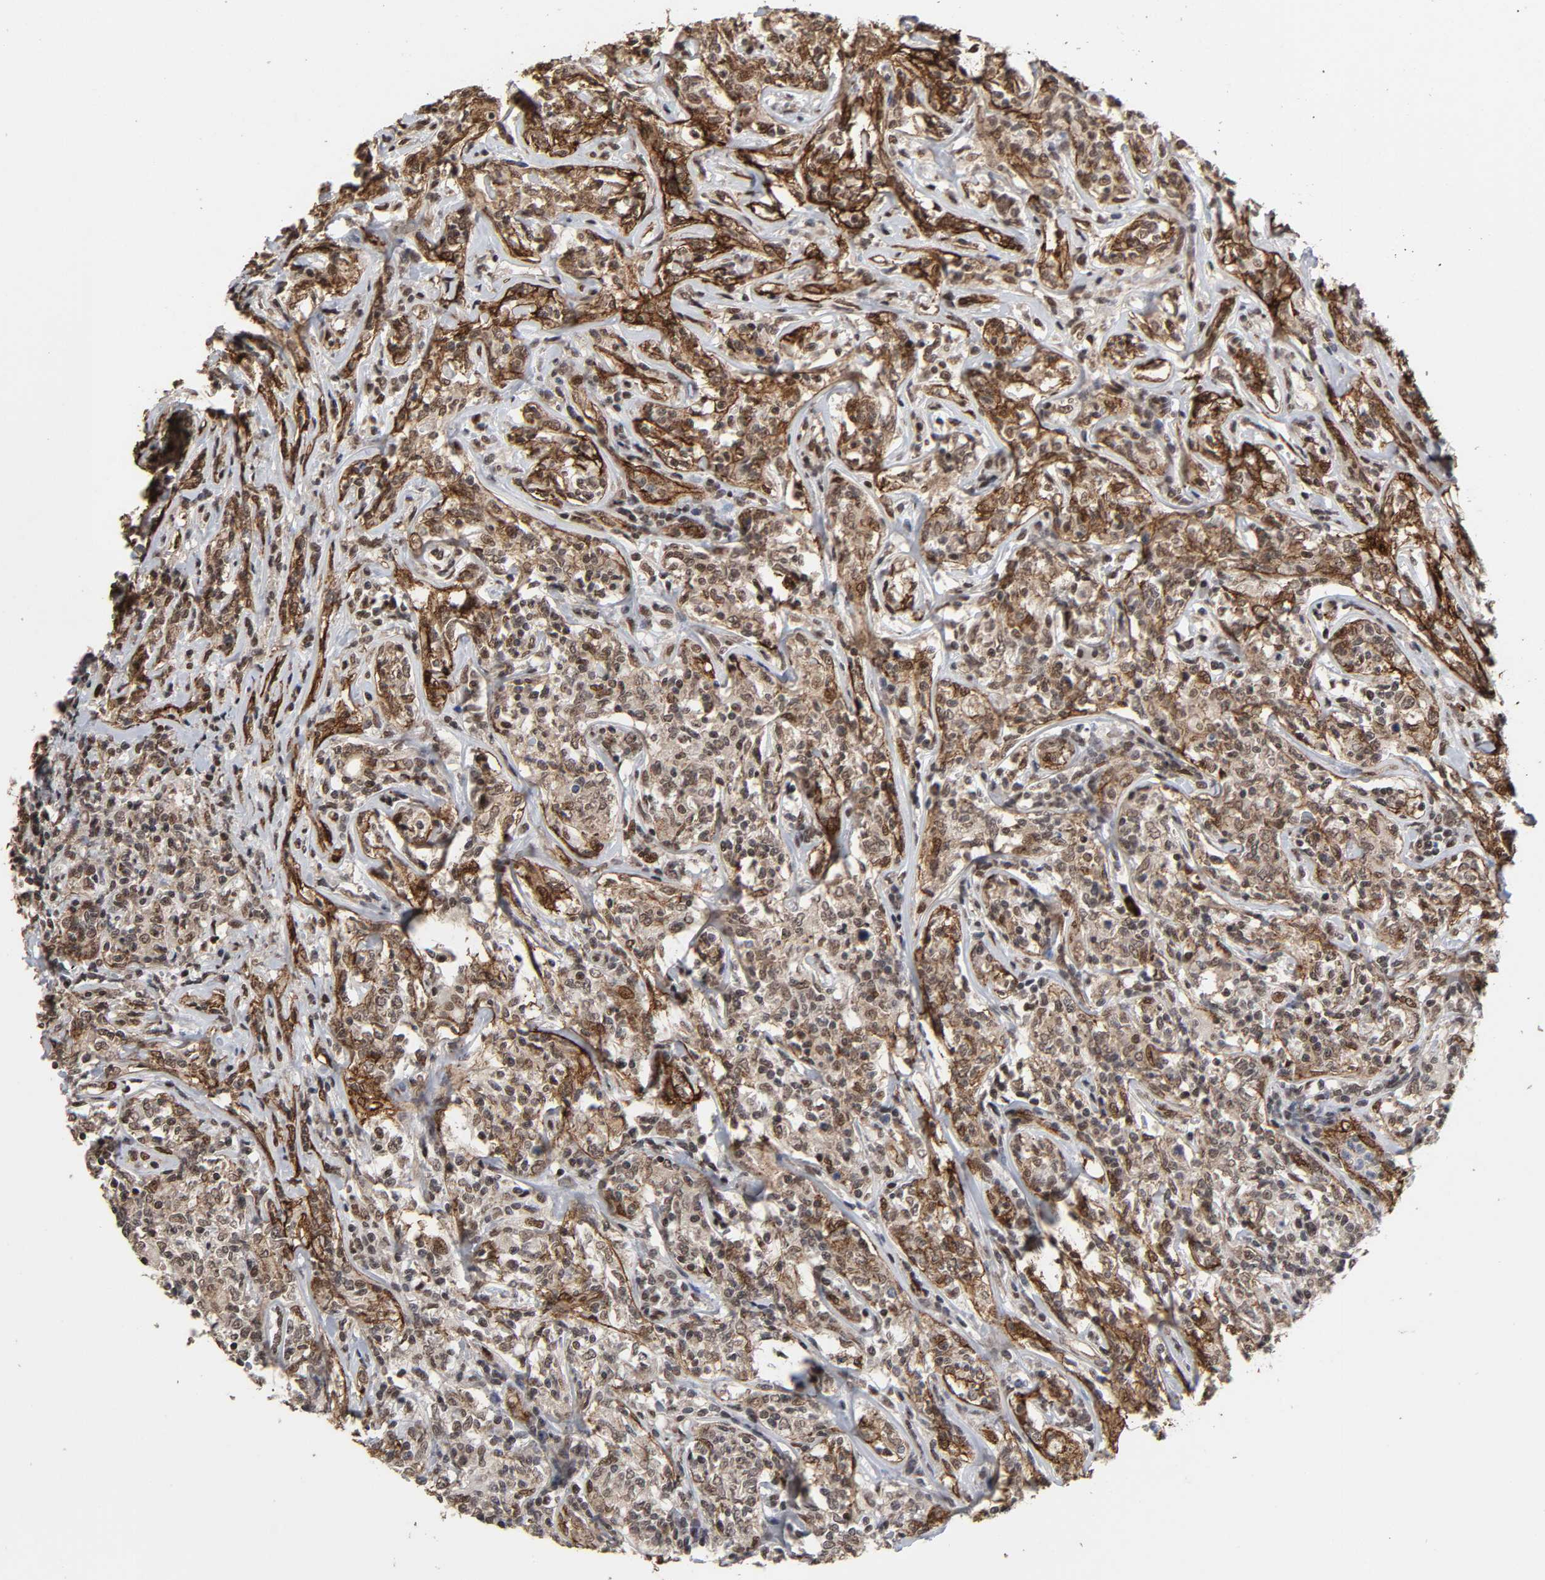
{"staining": {"intensity": "moderate", "quantity": "25%-75%", "location": "cytoplasmic/membranous,nuclear"}, "tissue": "lymphoma", "cell_type": "Tumor cells", "image_type": "cancer", "snomed": [{"axis": "morphology", "description": "Malignant lymphoma, non-Hodgkin's type, High grade"}, {"axis": "topography", "description": "Lymph node"}], "caption": "A brown stain highlights moderate cytoplasmic/membranous and nuclear positivity of a protein in human lymphoma tumor cells. Using DAB (brown) and hematoxylin (blue) stains, captured at high magnification using brightfield microscopy.", "gene": "AHNAK2", "patient": {"sex": "female", "age": 84}}